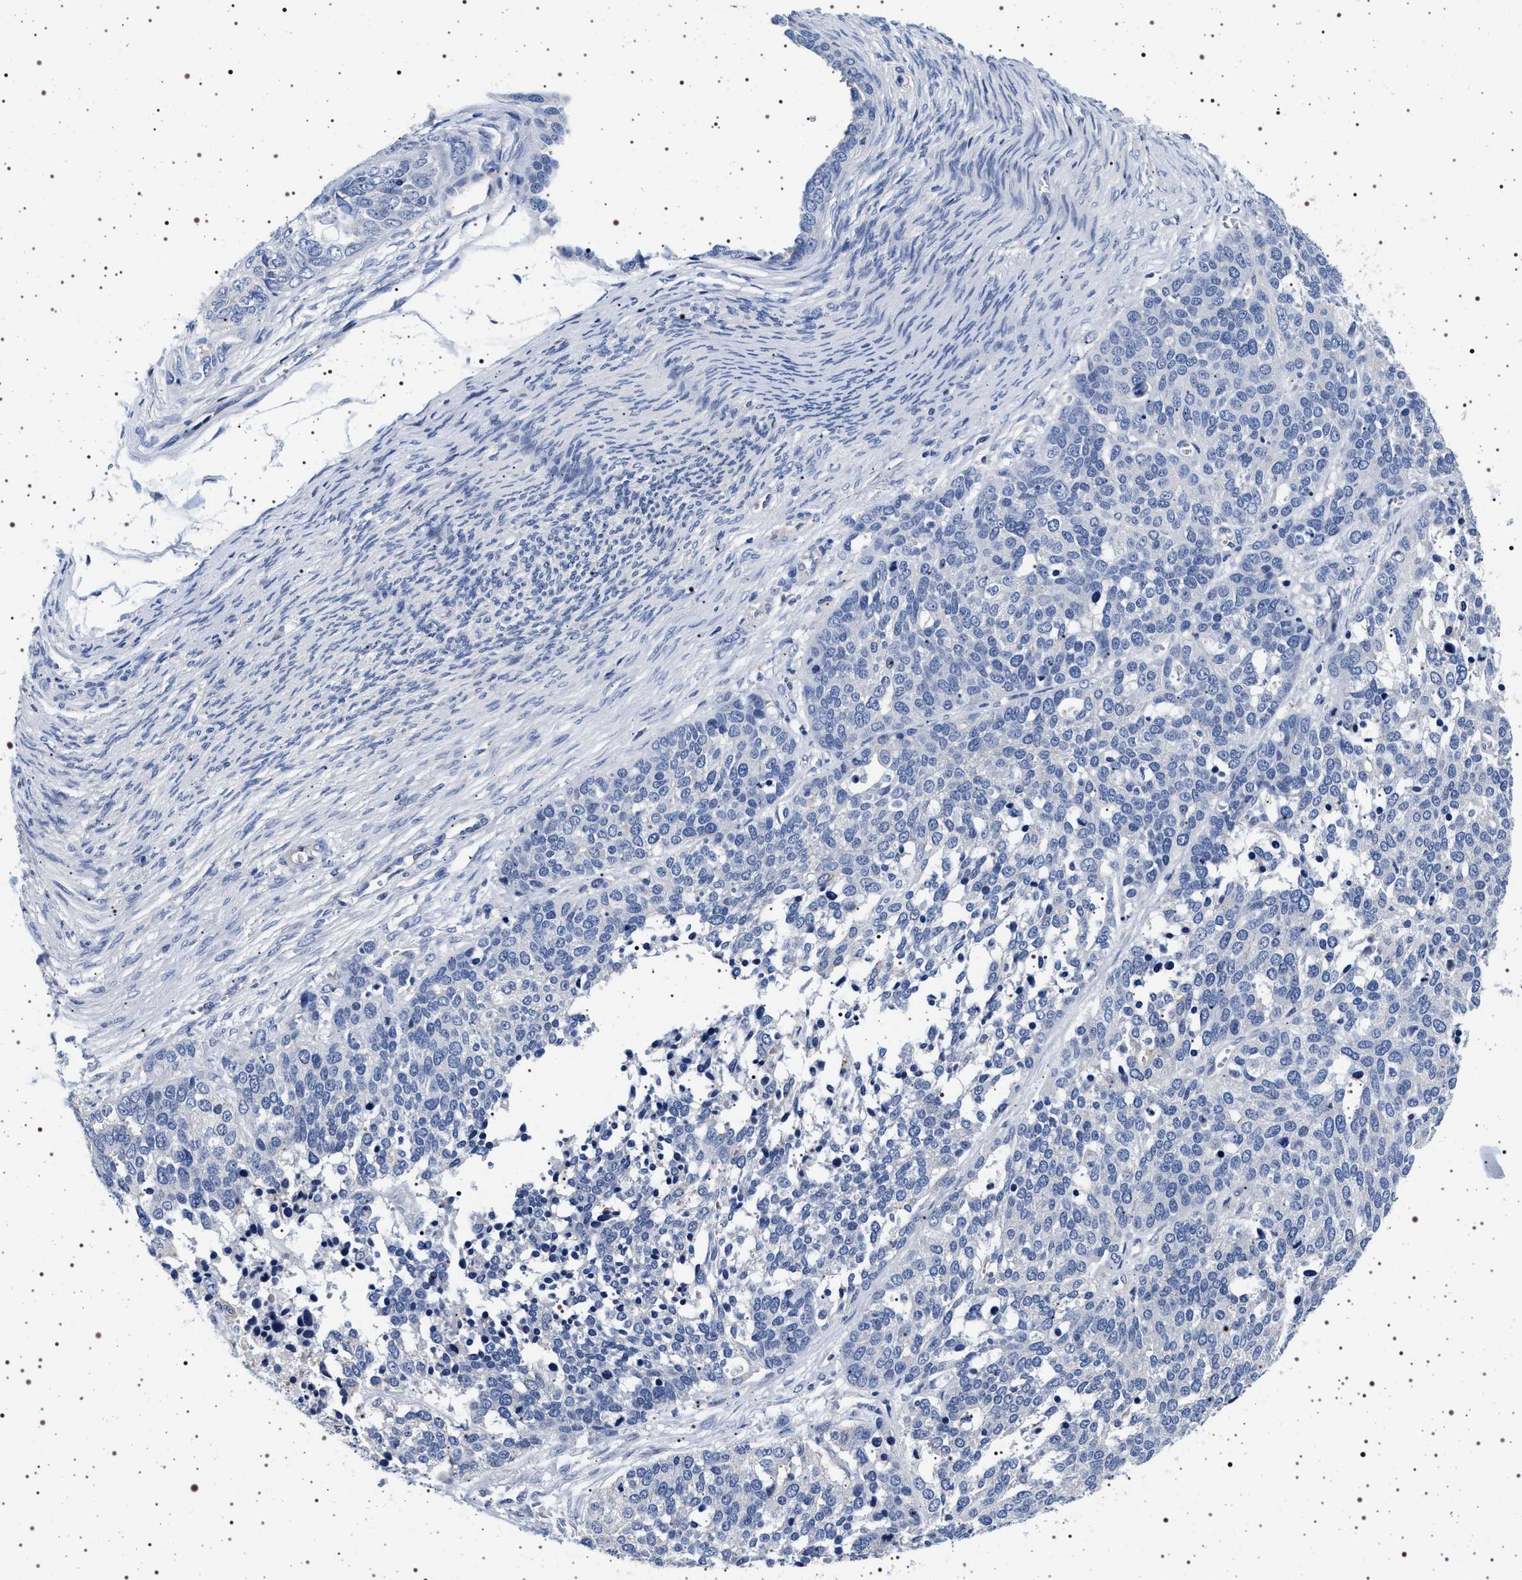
{"staining": {"intensity": "negative", "quantity": "none", "location": "none"}, "tissue": "ovarian cancer", "cell_type": "Tumor cells", "image_type": "cancer", "snomed": [{"axis": "morphology", "description": "Cystadenocarcinoma, serous, NOS"}, {"axis": "topography", "description": "Ovary"}], "caption": "A micrograph of human ovarian cancer is negative for staining in tumor cells.", "gene": "HSD17B1", "patient": {"sex": "female", "age": 44}}